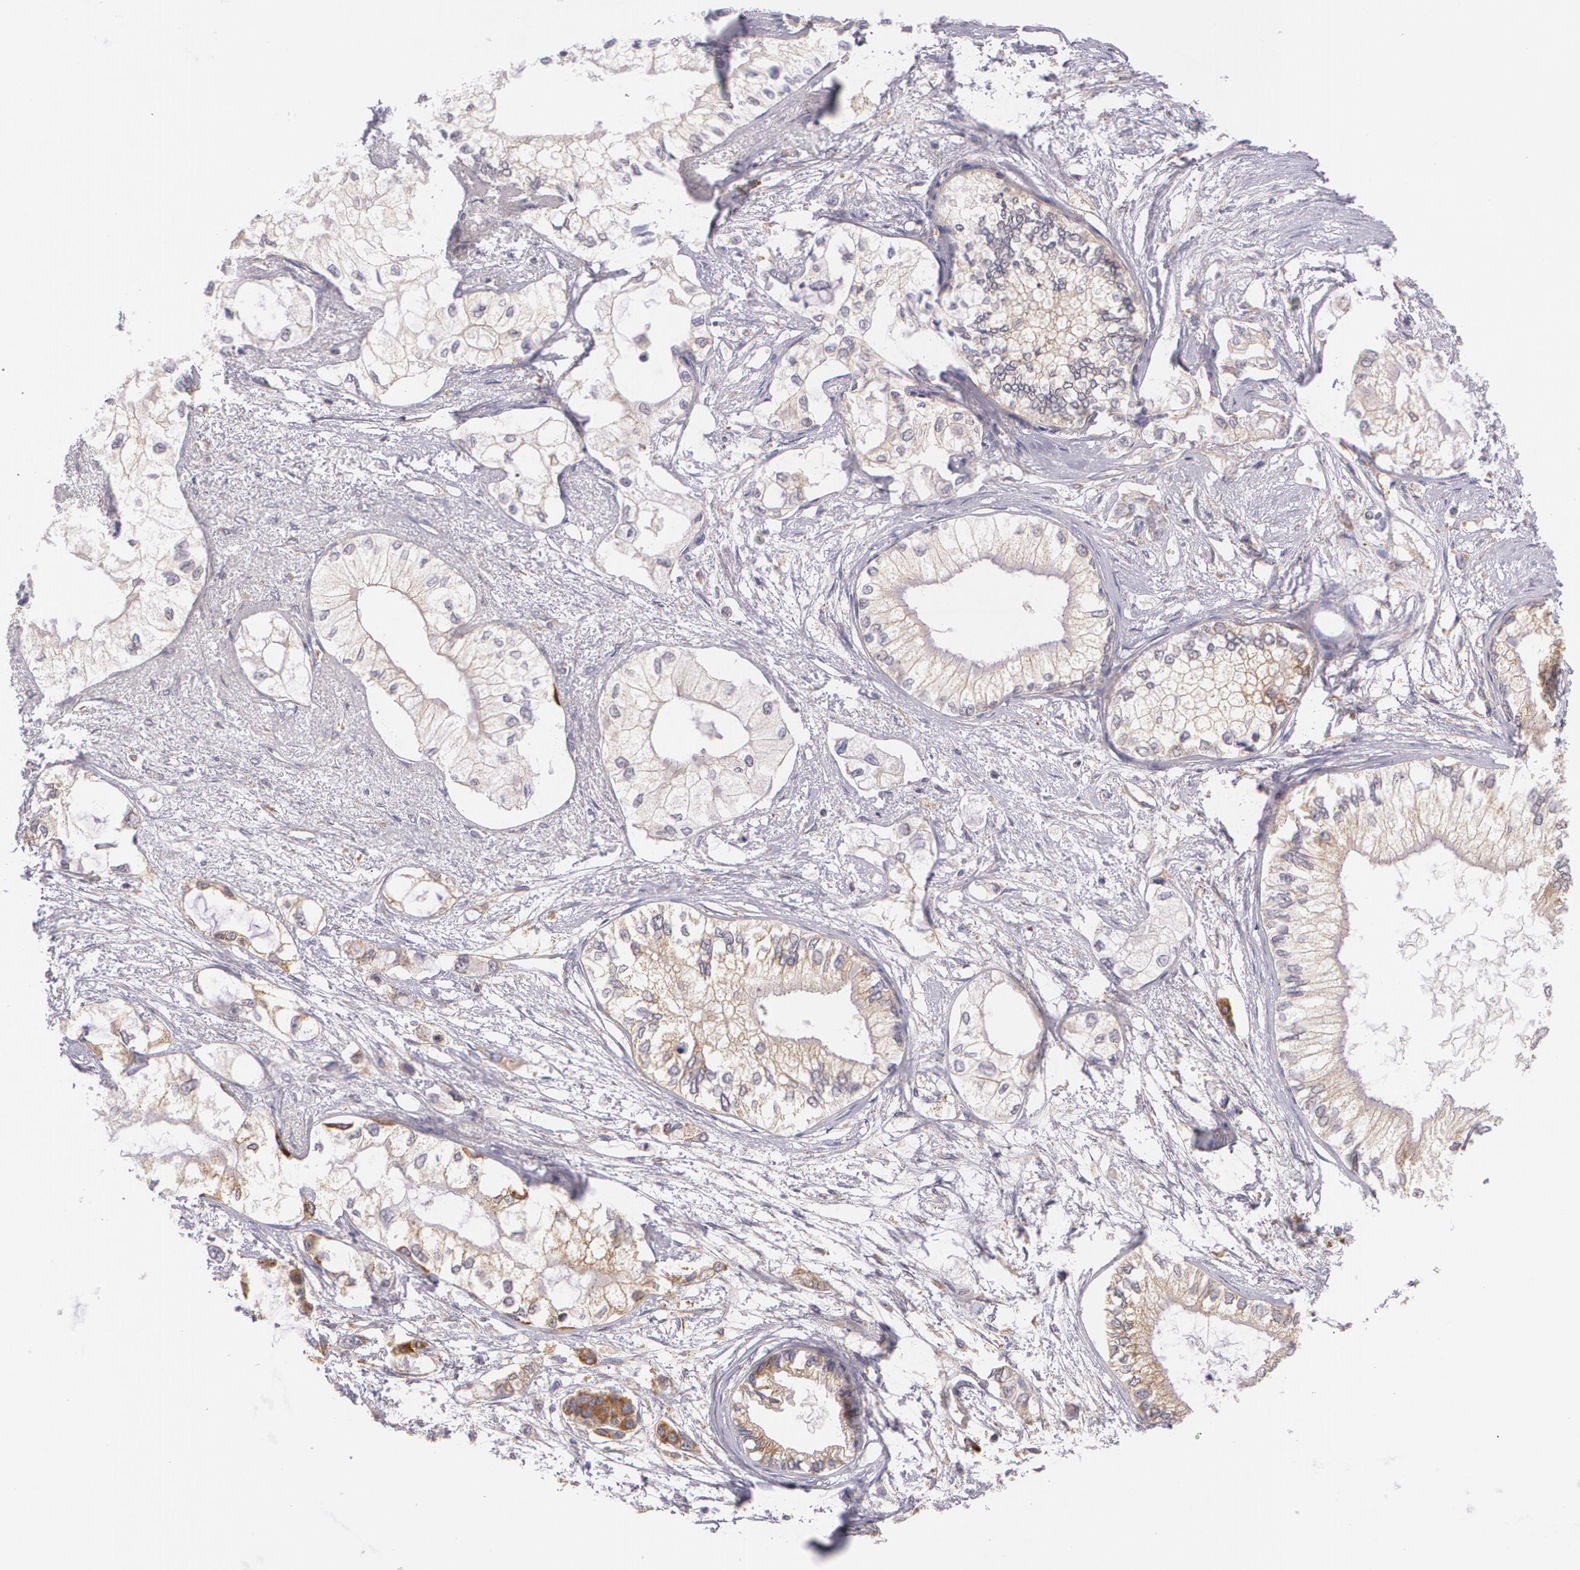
{"staining": {"intensity": "moderate", "quantity": "<25%", "location": "cytoplasmic/membranous"}, "tissue": "pancreatic cancer", "cell_type": "Tumor cells", "image_type": "cancer", "snomed": [{"axis": "morphology", "description": "Adenocarcinoma, NOS"}, {"axis": "topography", "description": "Pancreas"}], "caption": "Protein staining of pancreatic adenocarcinoma tissue demonstrates moderate cytoplasmic/membranous positivity in approximately <25% of tumor cells. (Stains: DAB in brown, nuclei in blue, Microscopy: brightfield microscopy at high magnification).", "gene": "CCL17", "patient": {"sex": "male", "age": 79}}